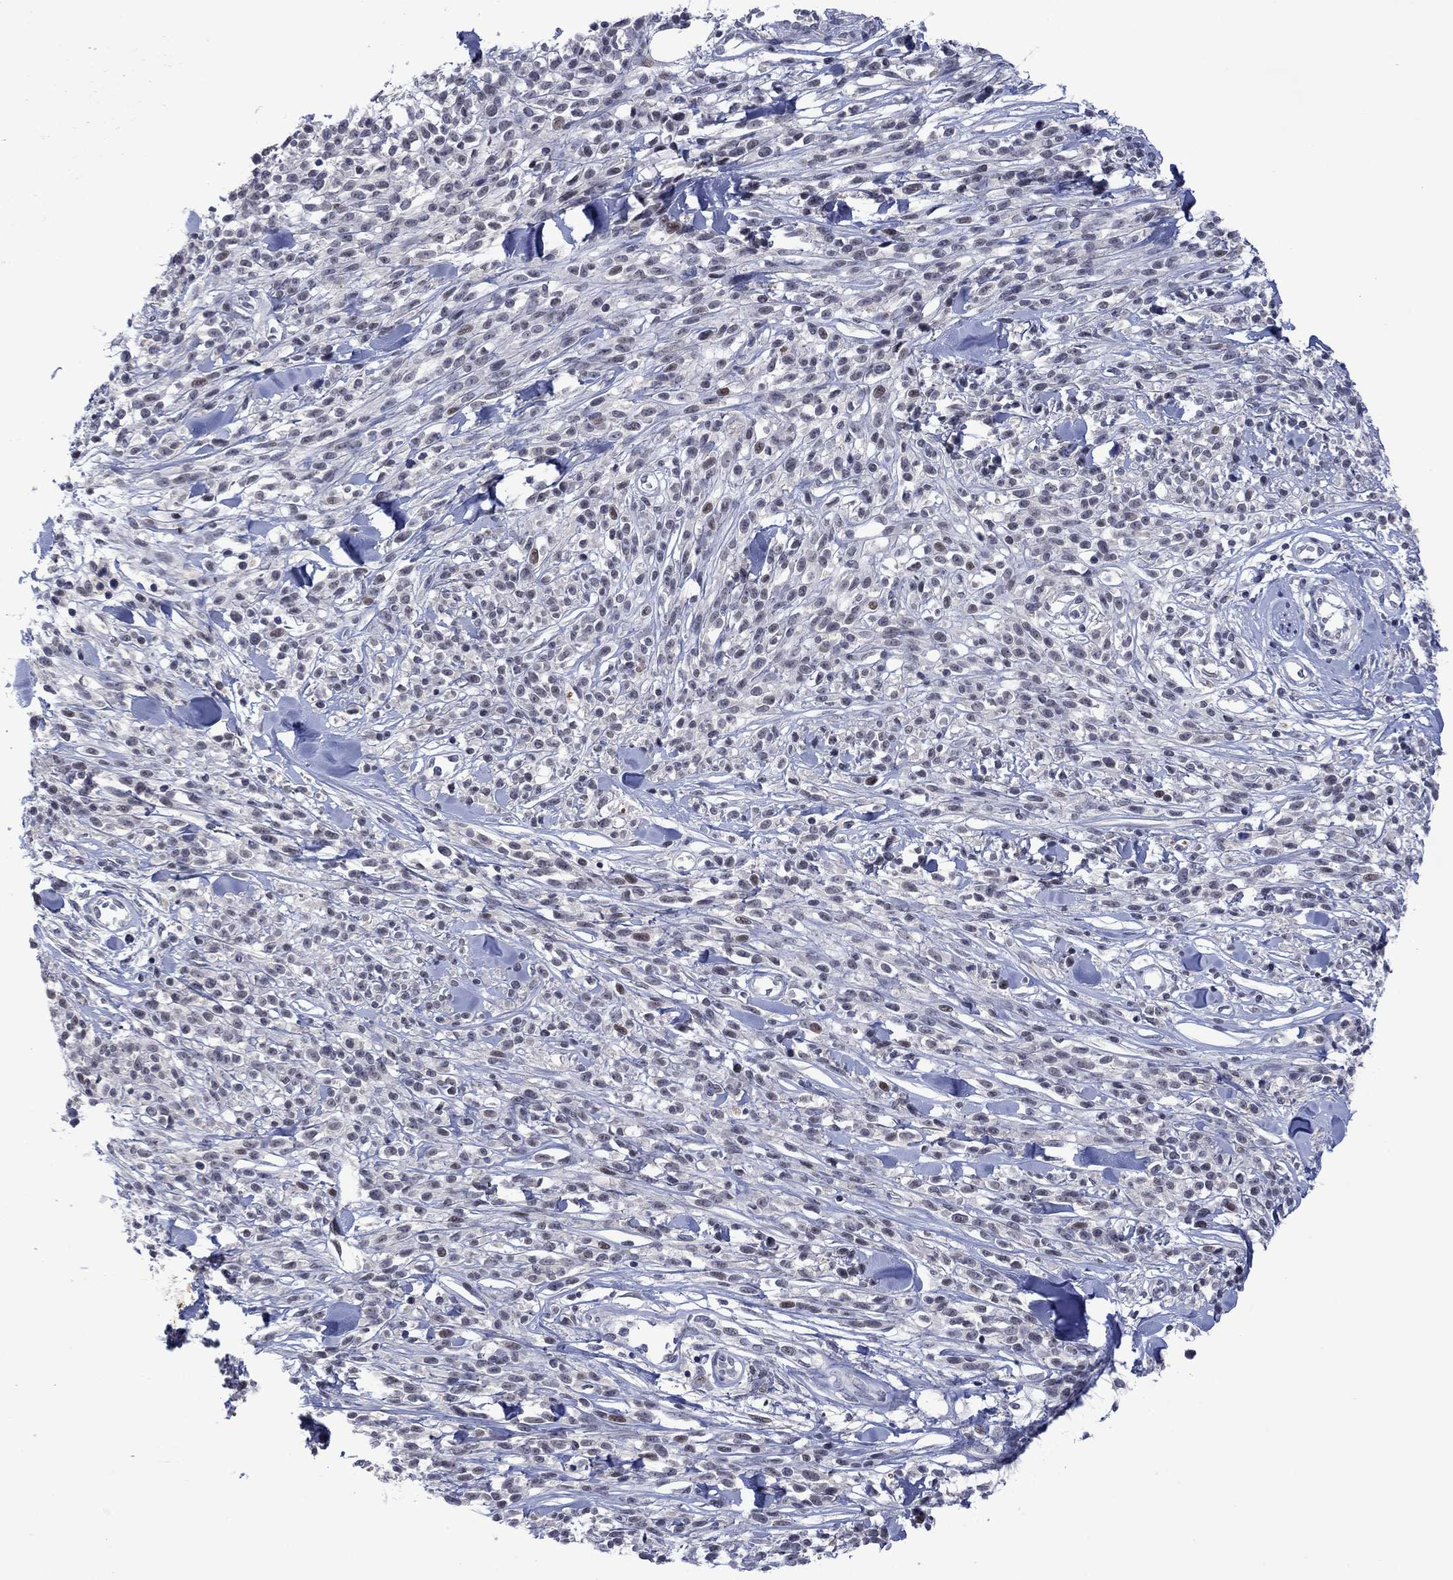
{"staining": {"intensity": "negative", "quantity": "none", "location": "none"}, "tissue": "melanoma", "cell_type": "Tumor cells", "image_type": "cancer", "snomed": [{"axis": "morphology", "description": "Malignant melanoma, NOS"}, {"axis": "topography", "description": "Skin"}, {"axis": "topography", "description": "Skin of trunk"}], "caption": "High power microscopy histopathology image of an immunohistochemistry micrograph of malignant melanoma, revealing no significant positivity in tumor cells.", "gene": "AGL", "patient": {"sex": "male", "age": 74}}